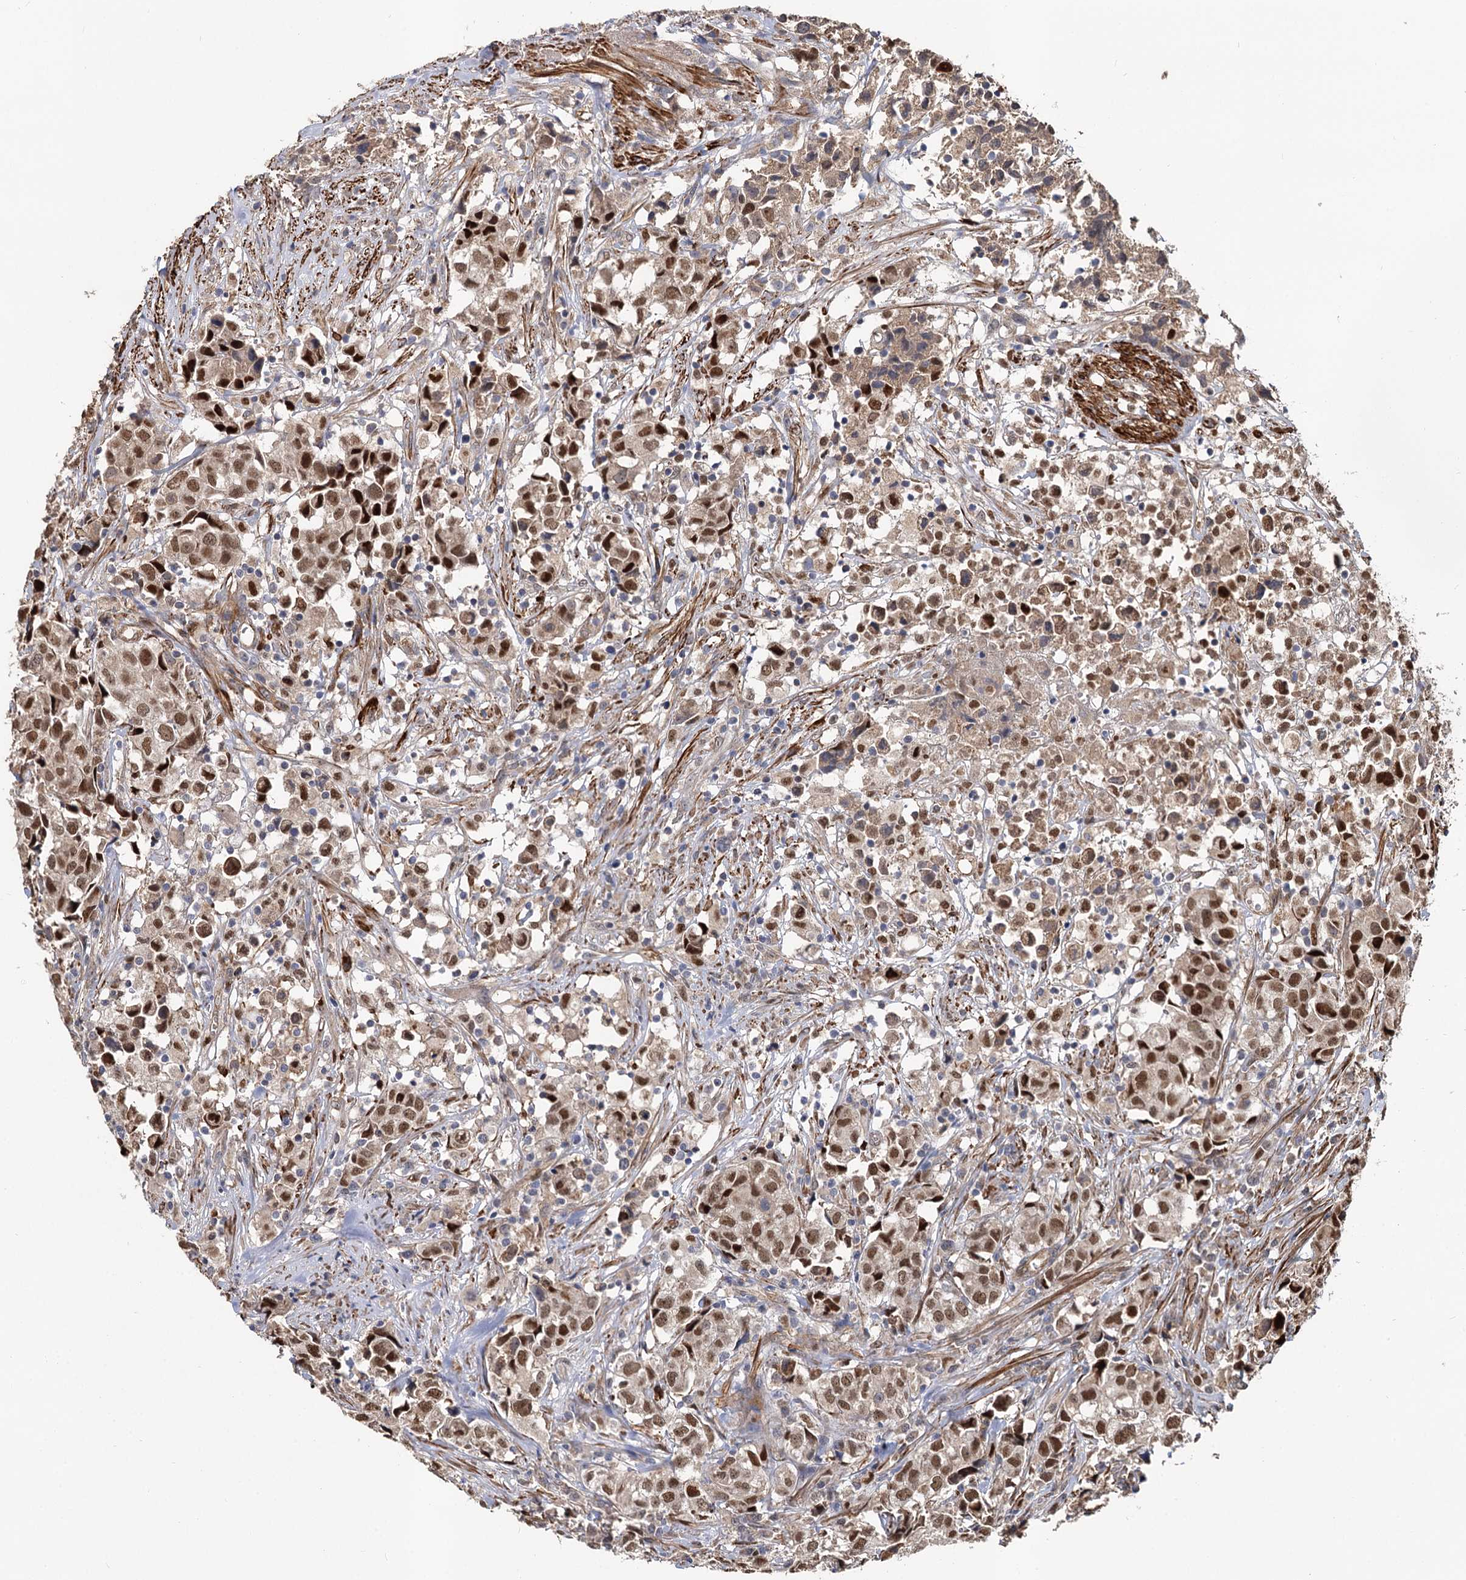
{"staining": {"intensity": "moderate", "quantity": ">75%", "location": "nuclear"}, "tissue": "urothelial cancer", "cell_type": "Tumor cells", "image_type": "cancer", "snomed": [{"axis": "morphology", "description": "Urothelial carcinoma, High grade"}, {"axis": "topography", "description": "Urinary bladder"}], "caption": "Immunohistochemistry (IHC) (DAB) staining of human high-grade urothelial carcinoma displays moderate nuclear protein staining in approximately >75% of tumor cells. (brown staining indicates protein expression, while blue staining denotes nuclei).", "gene": "ALKBH7", "patient": {"sex": "female", "age": 75}}